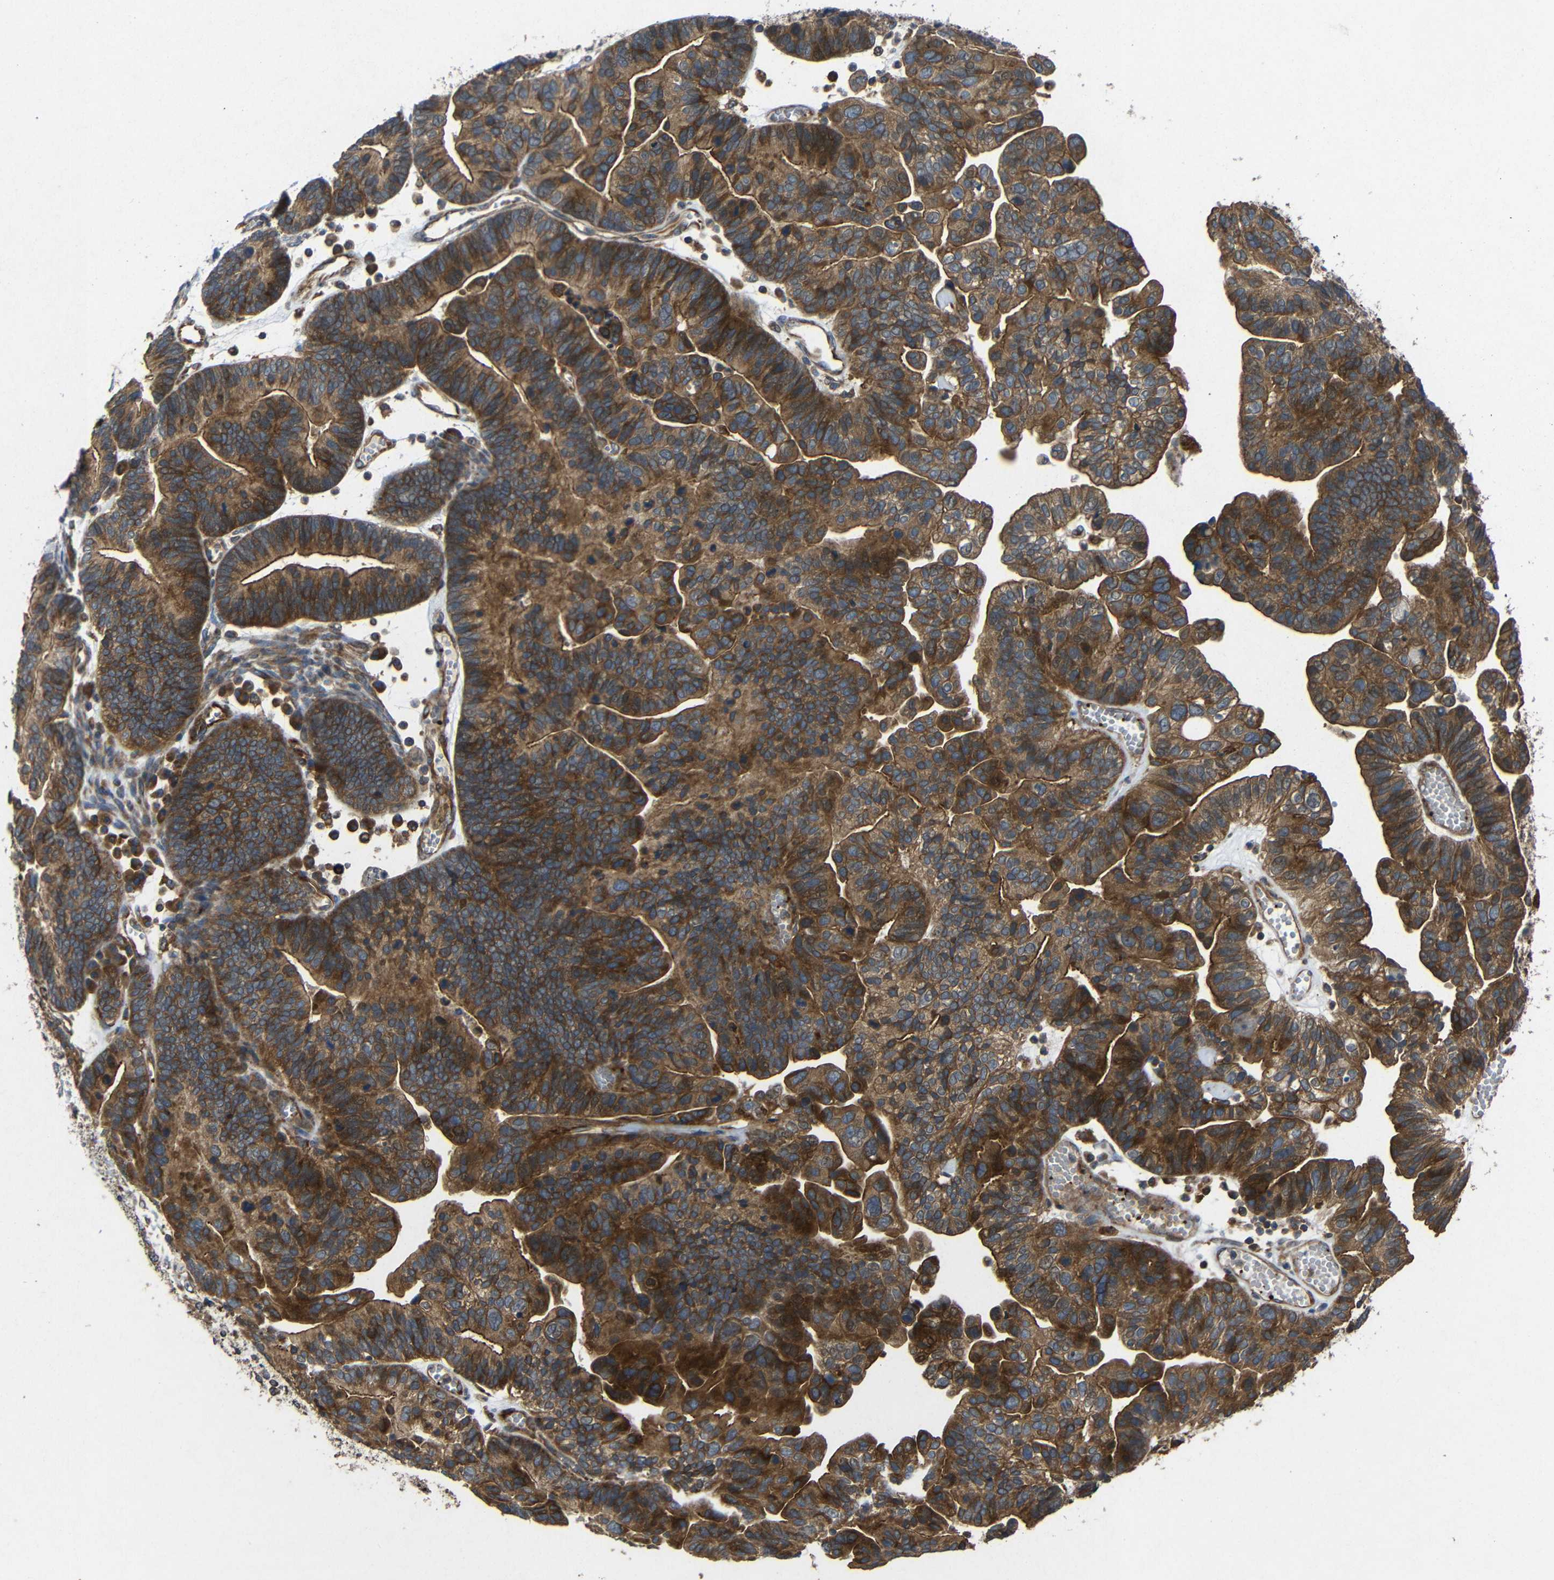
{"staining": {"intensity": "strong", "quantity": ">75%", "location": "cytoplasmic/membranous"}, "tissue": "ovarian cancer", "cell_type": "Tumor cells", "image_type": "cancer", "snomed": [{"axis": "morphology", "description": "Cystadenocarcinoma, serous, NOS"}, {"axis": "topography", "description": "Ovary"}], "caption": "Strong cytoplasmic/membranous protein positivity is appreciated in approximately >75% of tumor cells in ovarian serous cystadenocarcinoma.", "gene": "EIF2S1", "patient": {"sex": "female", "age": 56}}